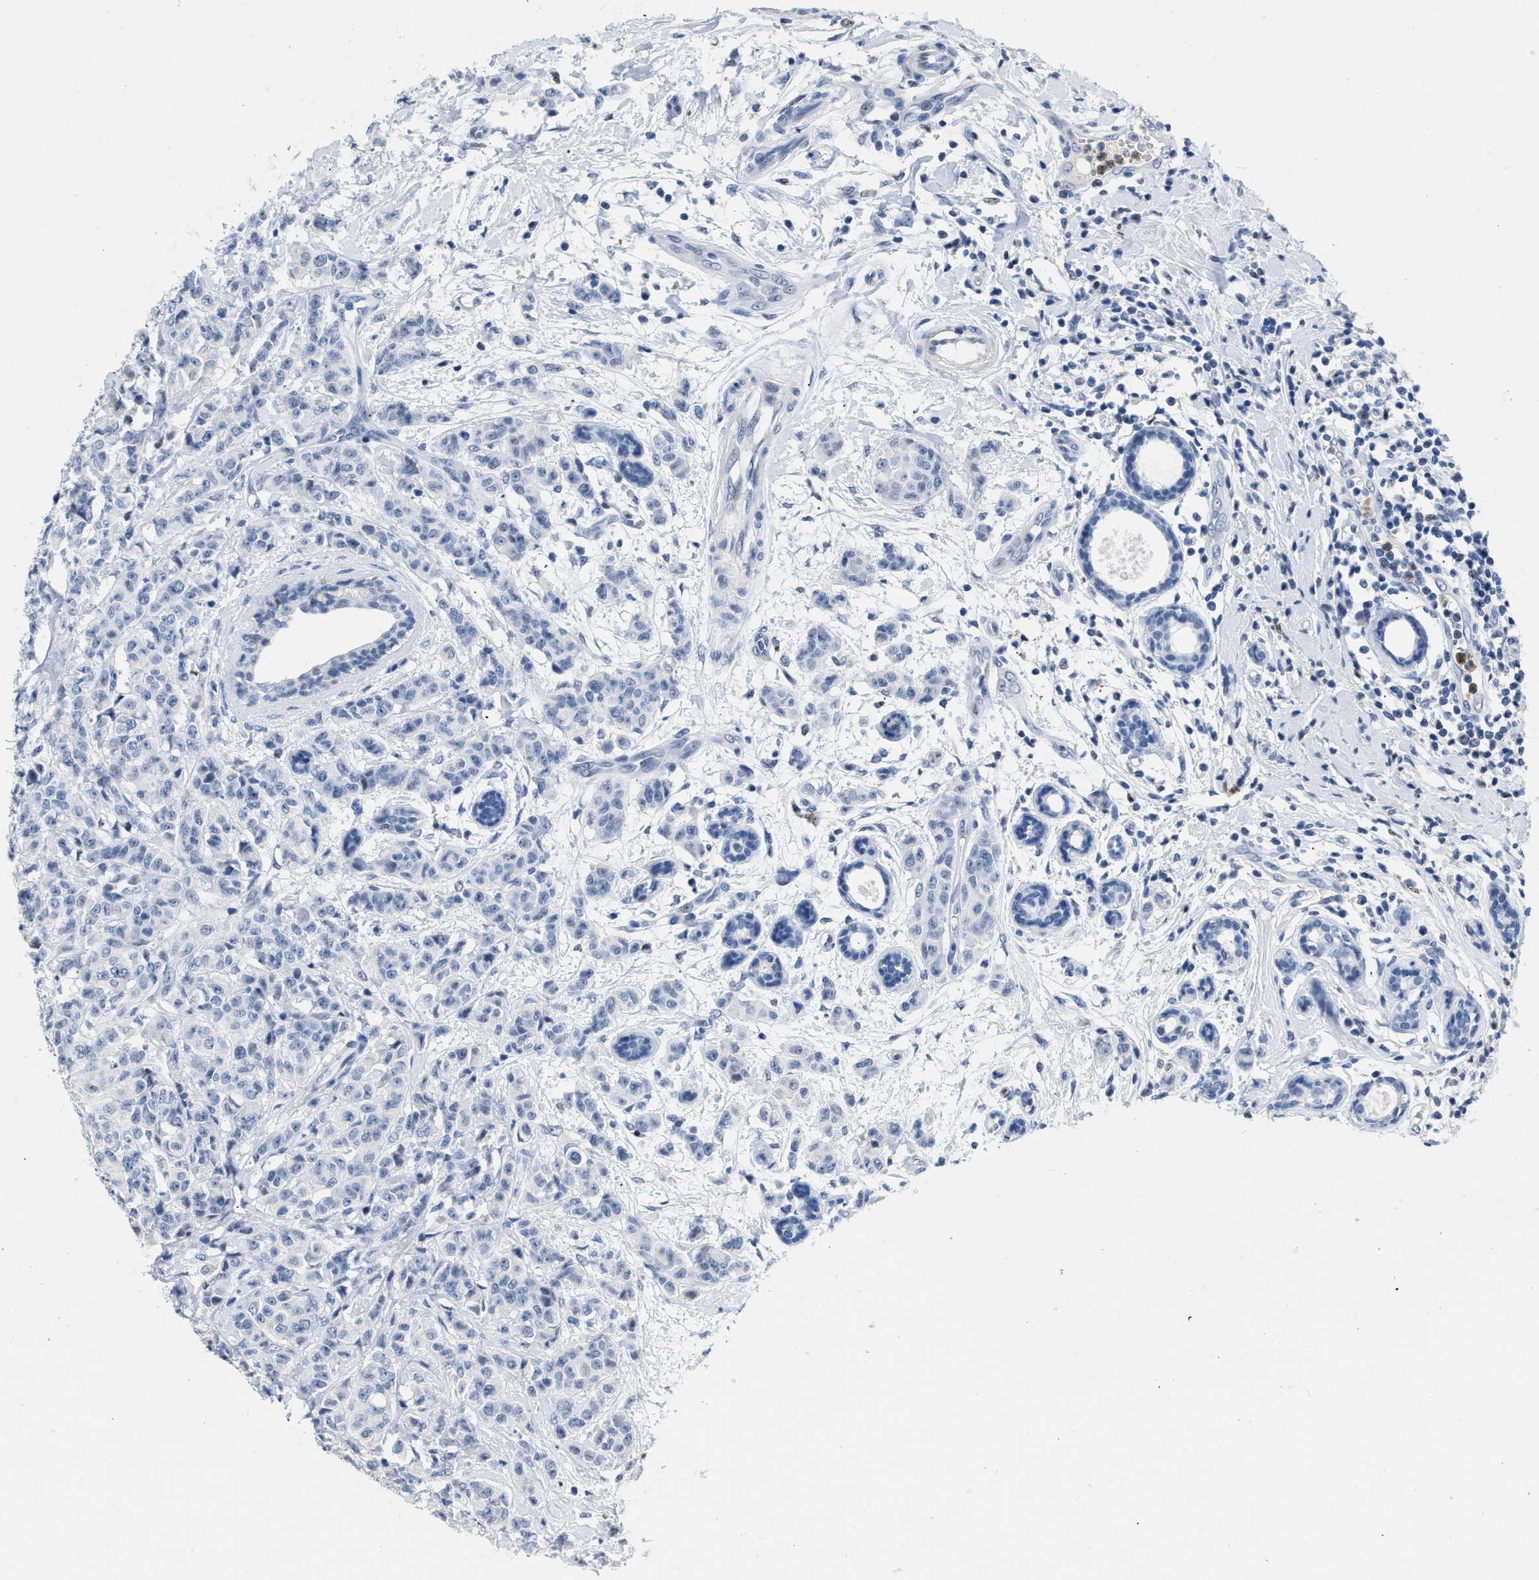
{"staining": {"intensity": "negative", "quantity": "none", "location": "none"}, "tissue": "breast cancer", "cell_type": "Tumor cells", "image_type": "cancer", "snomed": [{"axis": "morphology", "description": "Normal tissue, NOS"}, {"axis": "morphology", "description": "Duct carcinoma"}, {"axis": "topography", "description": "Breast"}], "caption": "IHC image of neoplastic tissue: human breast cancer stained with DAB (3,3'-diaminobenzidine) reveals no significant protein staining in tumor cells. Nuclei are stained in blue.", "gene": "BOLL", "patient": {"sex": "female", "age": 40}}